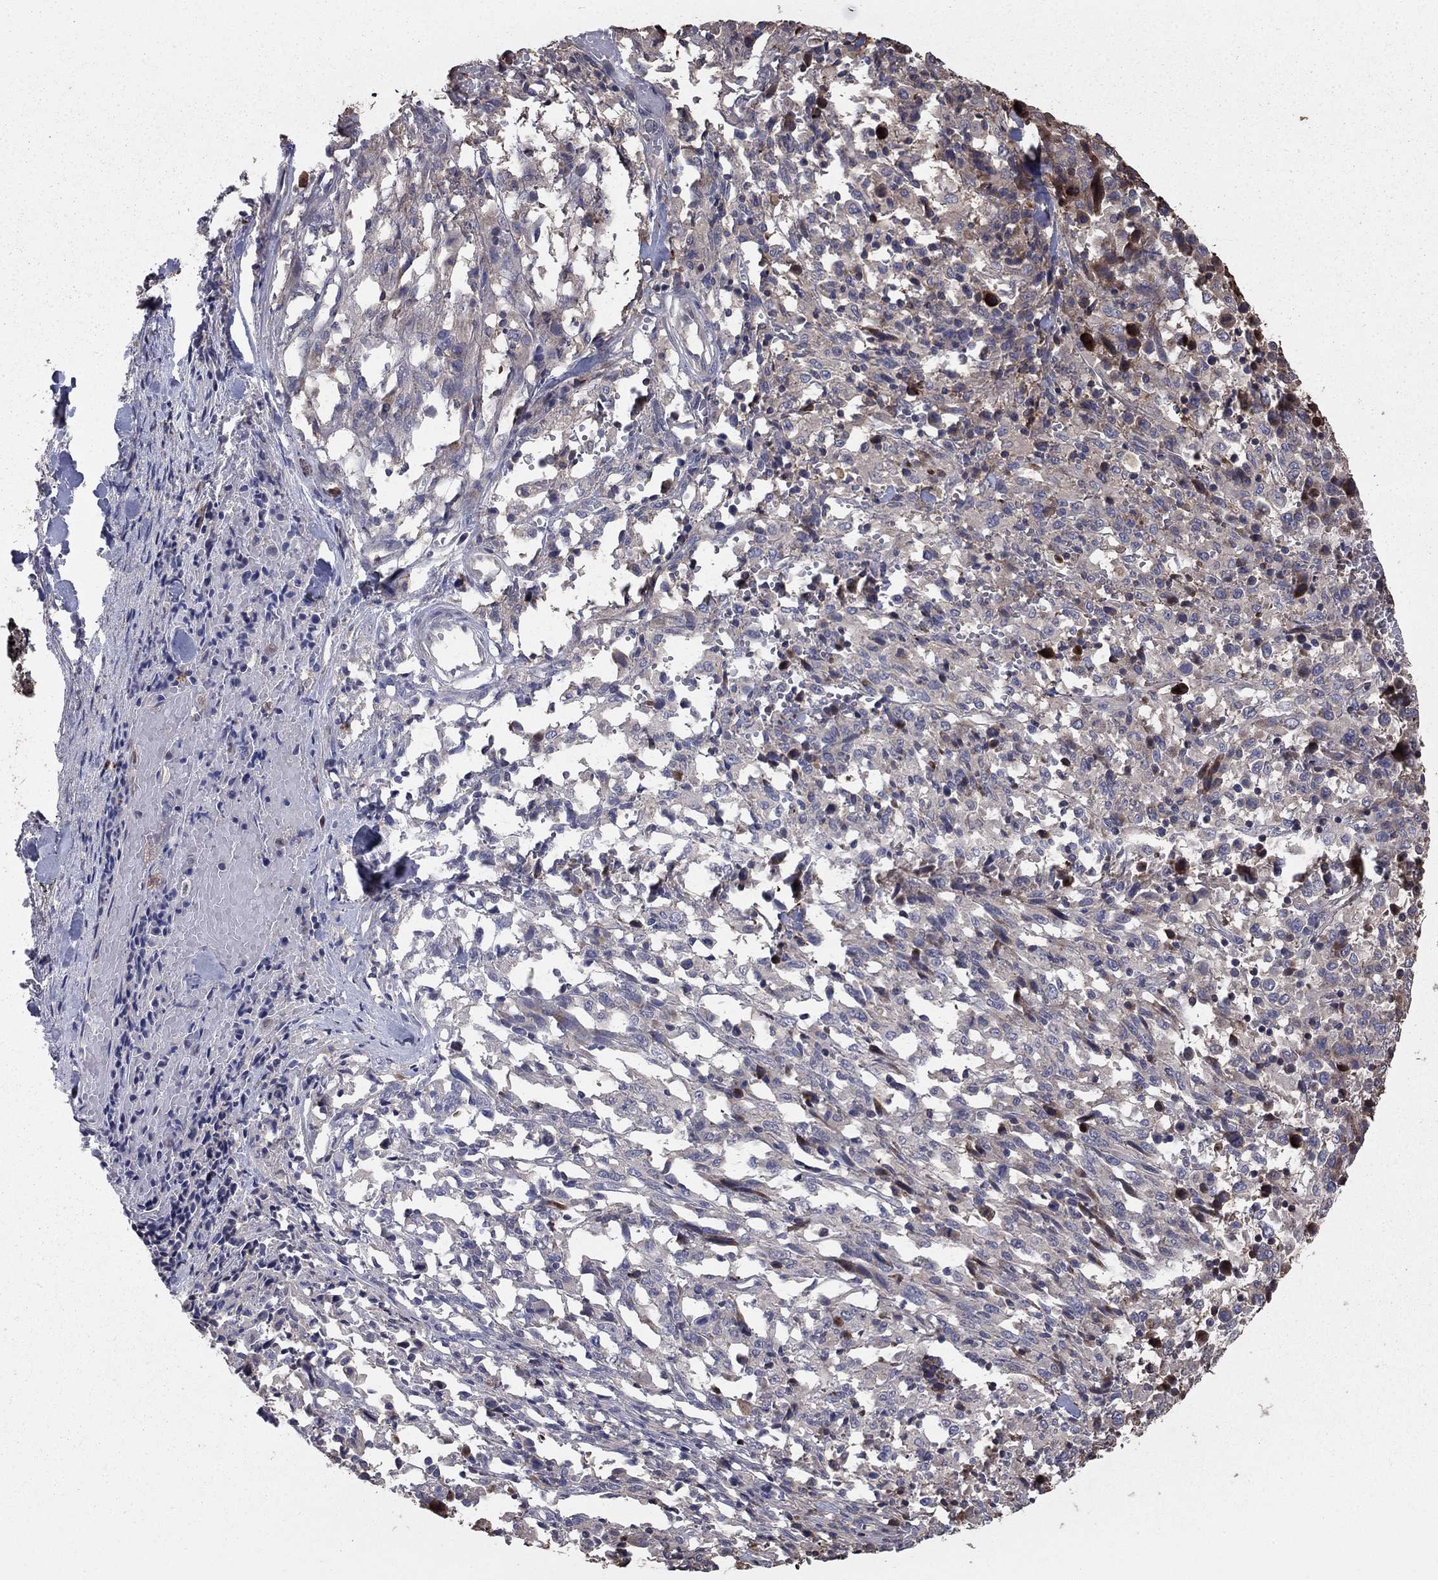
{"staining": {"intensity": "weak", "quantity": "<25%", "location": "cytoplasmic/membranous"}, "tissue": "melanoma", "cell_type": "Tumor cells", "image_type": "cancer", "snomed": [{"axis": "morphology", "description": "Malignant melanoma, NOS"}, {"axis": "topography", "description": "Skin"}], "caption": "Malignant melanoma was stained to show a protein in brown. There is no significant staining in tumor cells. (DAB immunohistochemistry (IHC) visualized using brightfield microscopy, high magnification).", "gene": "GYG1", "patient": {"sex": "female", "age": 91}}